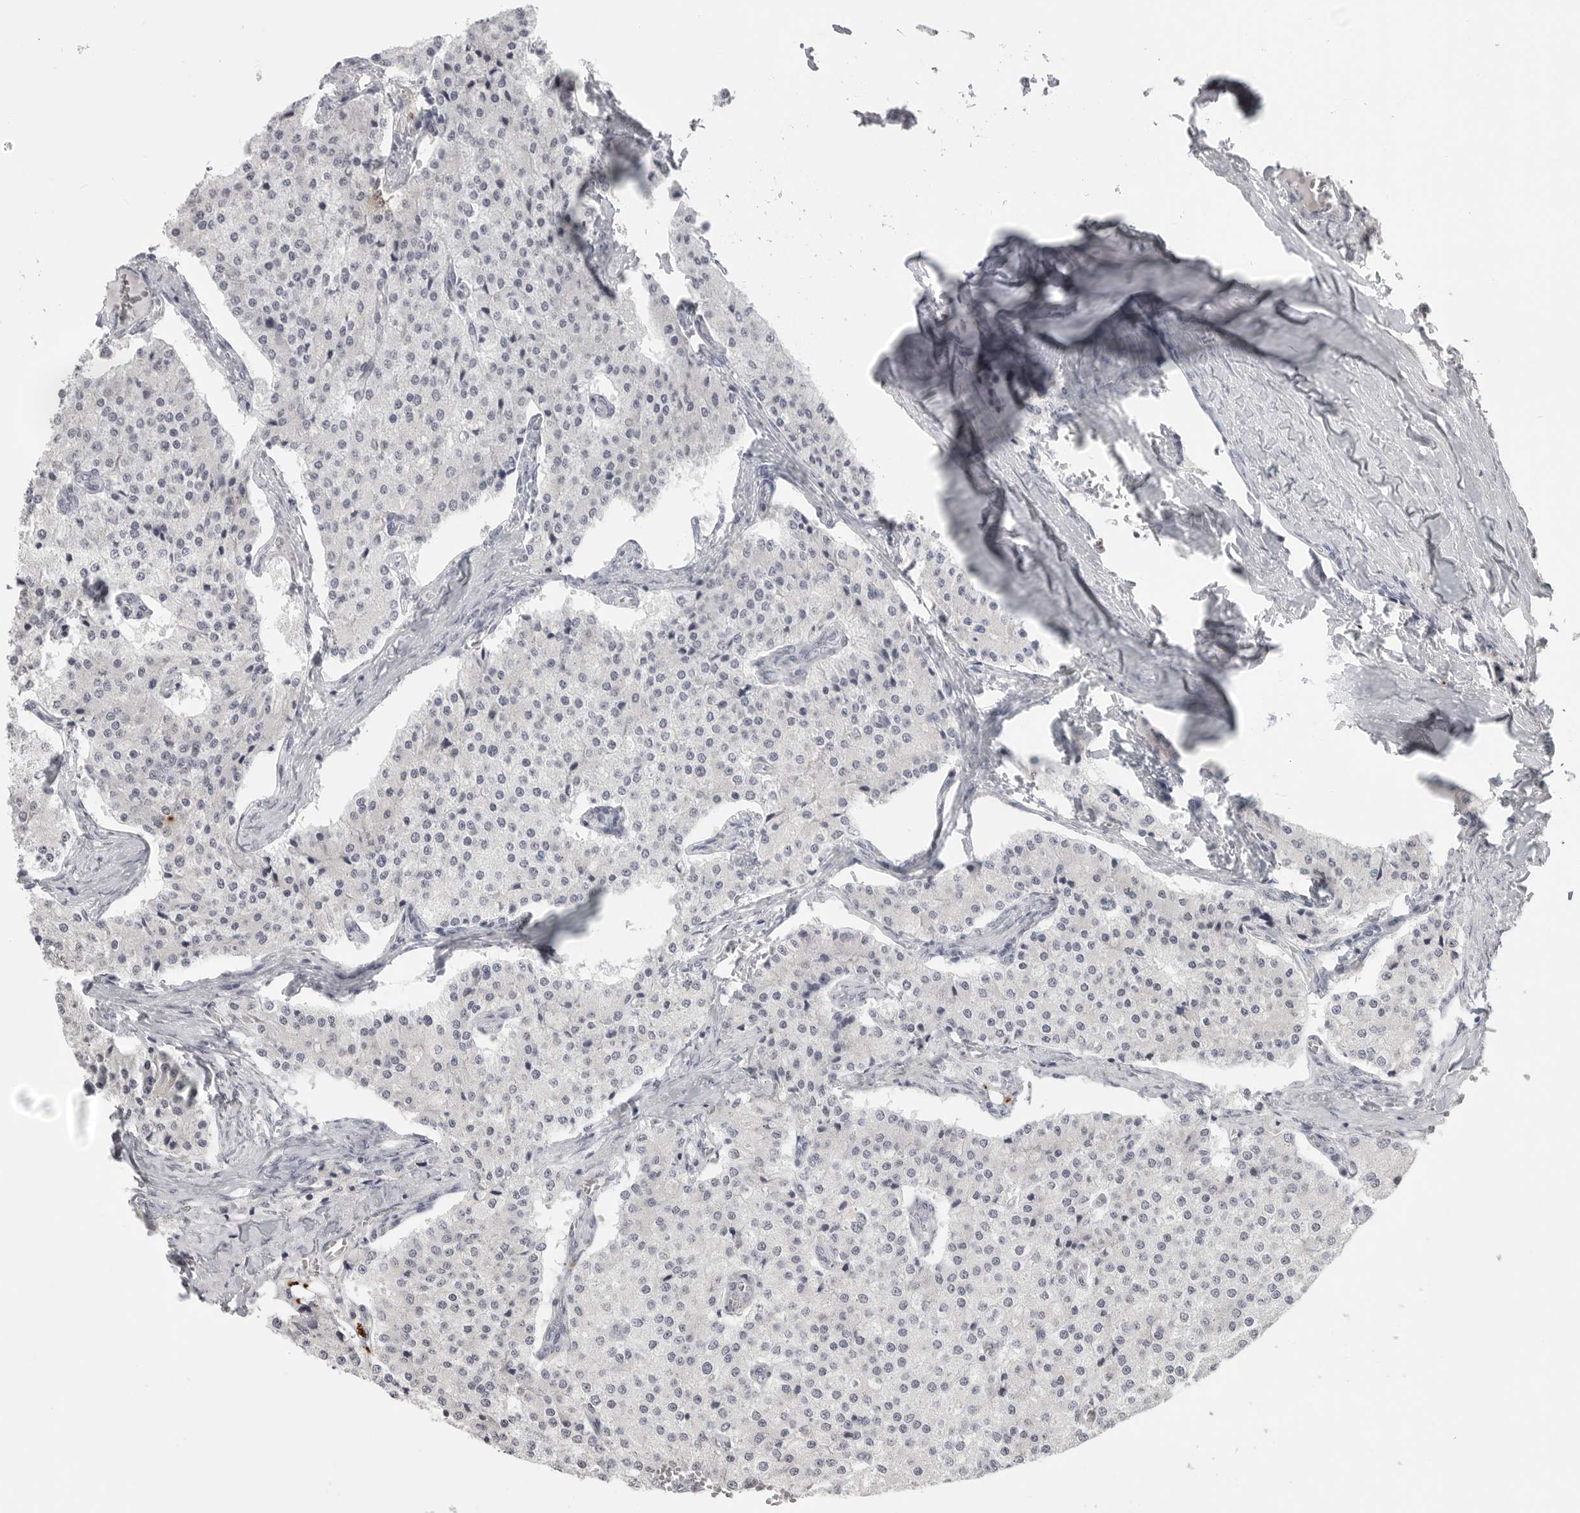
{"staining": {"intensity": "negative", "quantity": "none", "location": "none"}, "tissue": "carcinoid", "cell_type": "Tumor cells", "image_type": "cancer", "snomed": [{"axis": "morphology", "description": "Carcinoid, malignant, NOS"}, {"axis": "topography", "description": "Colon"}], "caption": "Protein analysis of carcinoid displays no significant staining in tumor cells.", "gene": "PRSS1", "patient": {"sex": "female", "age": 52}}